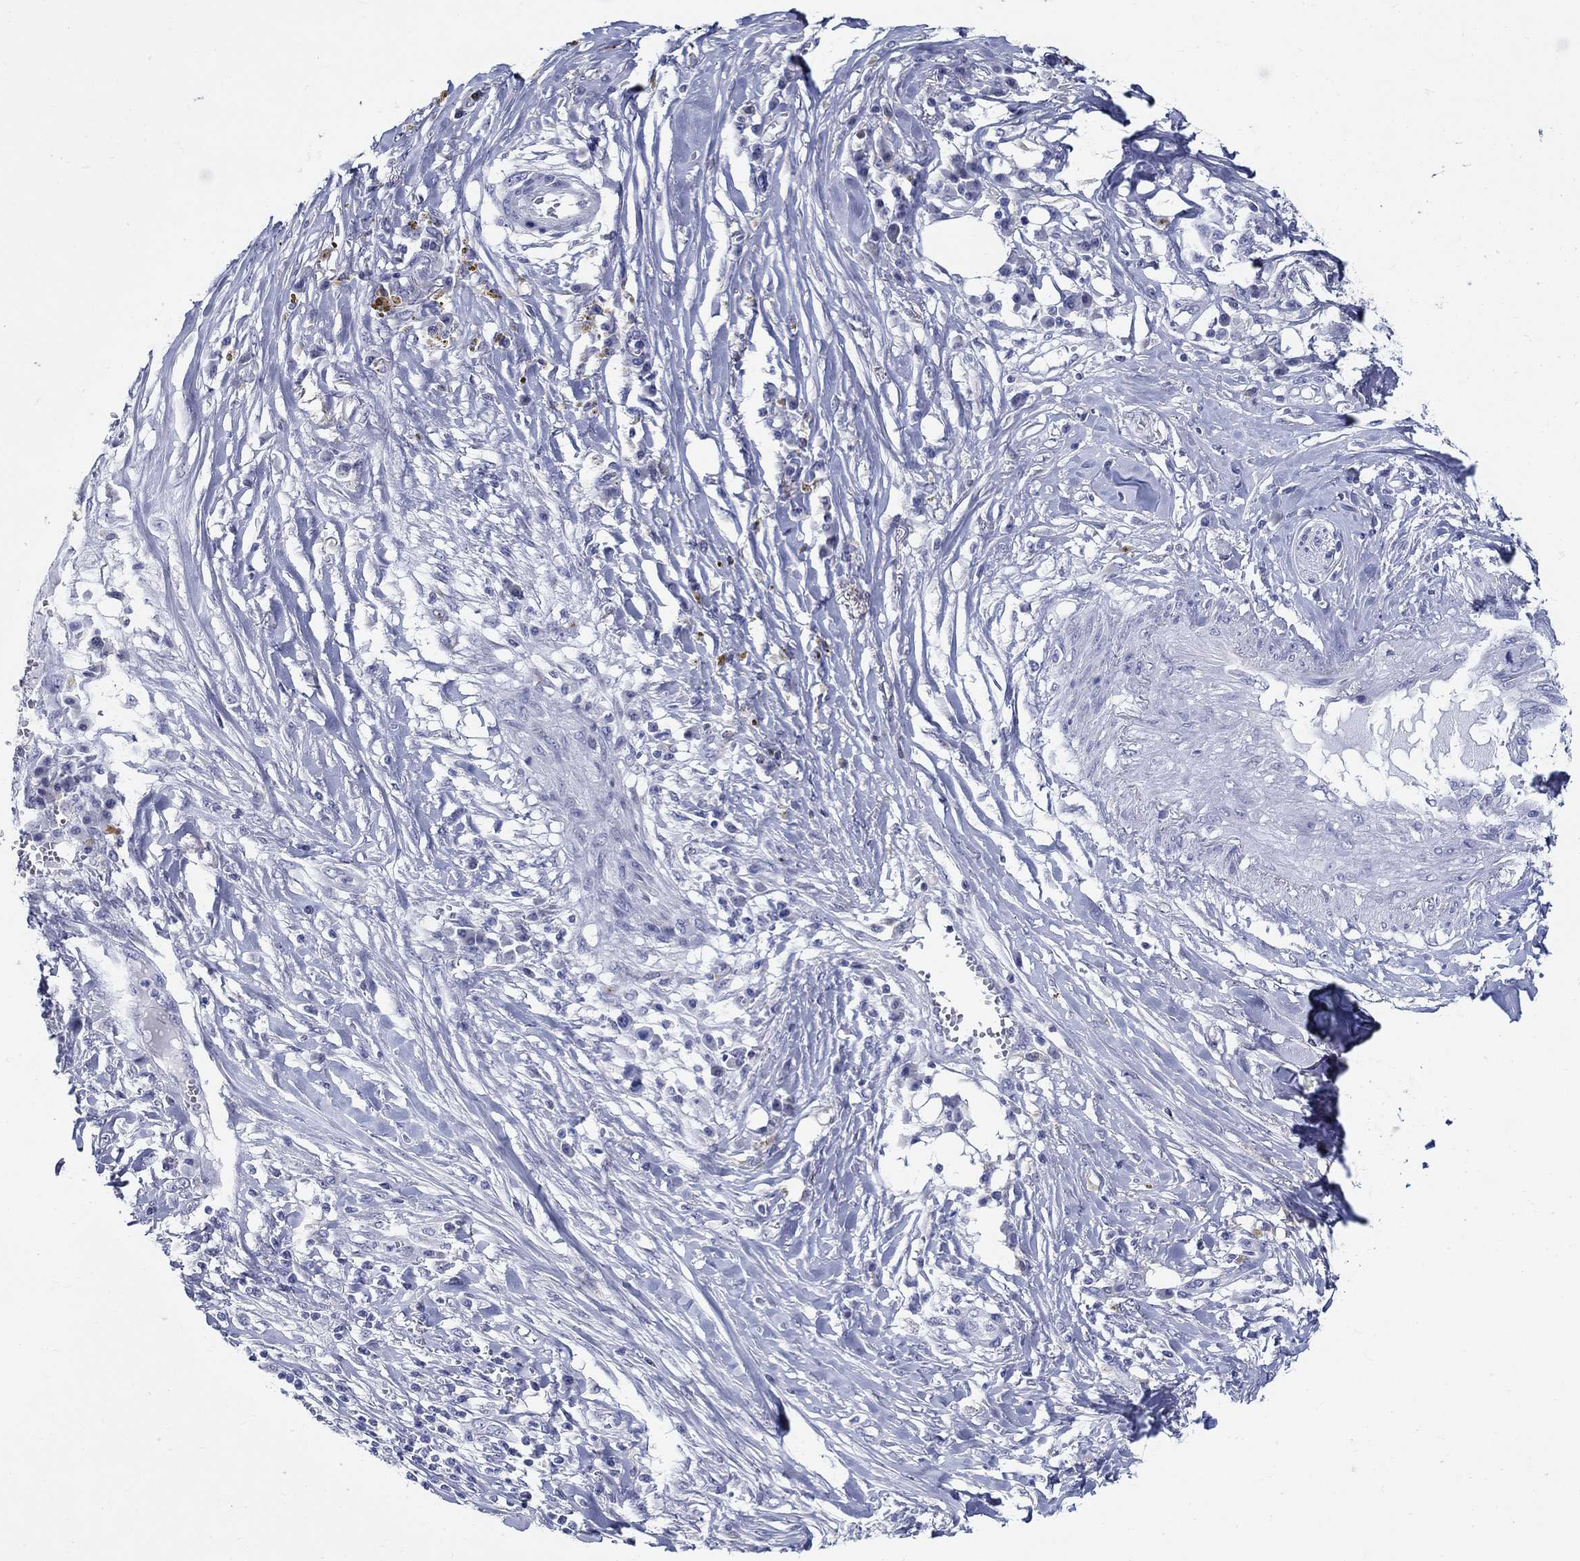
{"staining": {"intensity": "negative", "quantity": "none", "location": "none"}, "tissue": "skin cancer", "cell_type": "Tumor cells", "image_type": "cancer", "snomed": [{"axis": "morphology", "description": "Squamous cell carcinoma, NOS"}, {"axis": "topography", "description": "Skin"}], "caption": "An IHC micrograph of skin cancer is shown. There is no staining in tumor cells of skin cancer. The staining is performed using DAB brown chromogen with nuclei counter-stained in using hematoxylin.", "gene": "CRYGS", "patient": {"sex": "male", "age": 82}}